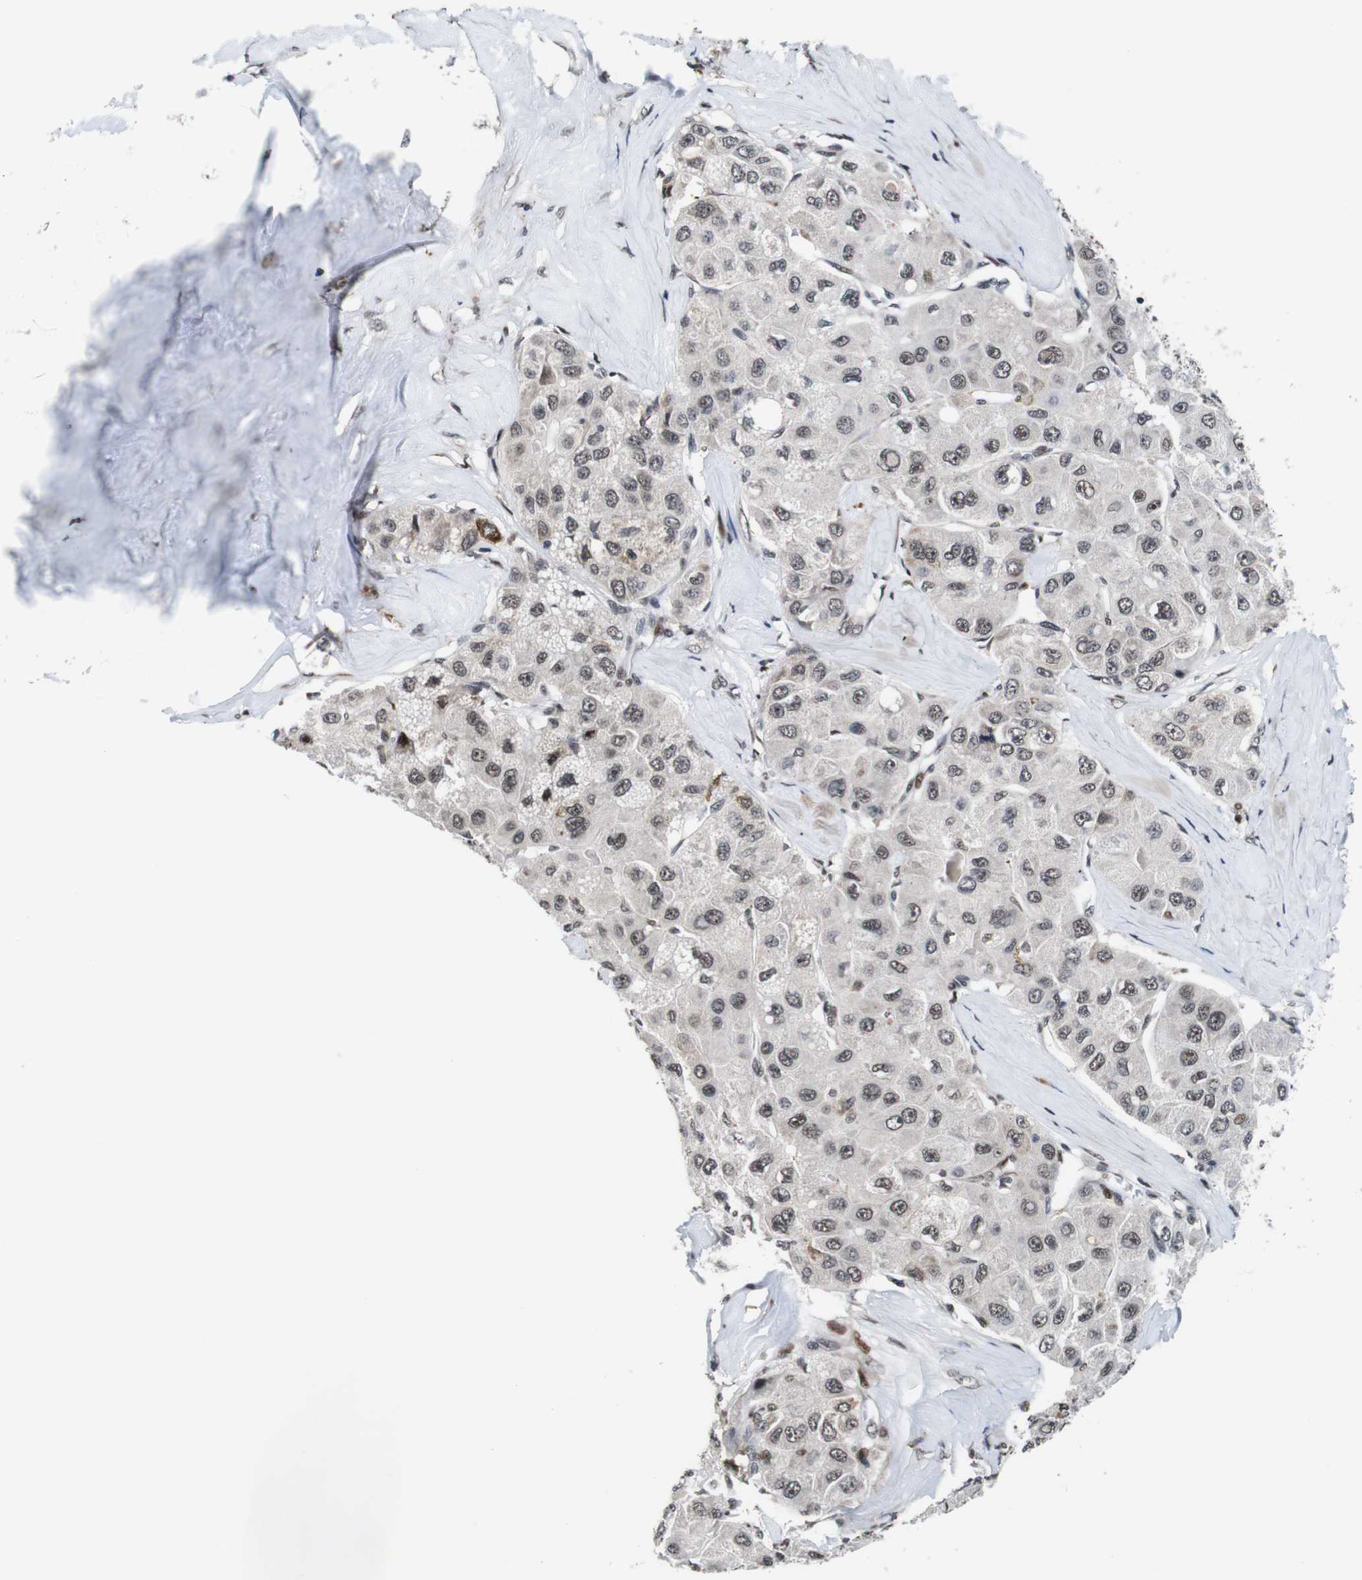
{"staining": {"intensity": "weak", "quantity": ">75%", "location": "nuclear"}, "tissue": "liver cancer", "cell_type": "Tumor cells", "image_type": "cancer", "snomed": [{"axis": "morphology", "description": "Carcinoma, Hepatocellular, NOS"}, {"axis": "topography", "description": "Liver"}], "caption": "The histopathology image exhibits immunohistochemical staining of hepatocellular carcinoma (liver). There is weak nuclear staining is seen in approximately >75% of tumor cells.", "gene": "EIF4G1", "patient": {"sex": "male", "age": 80}}